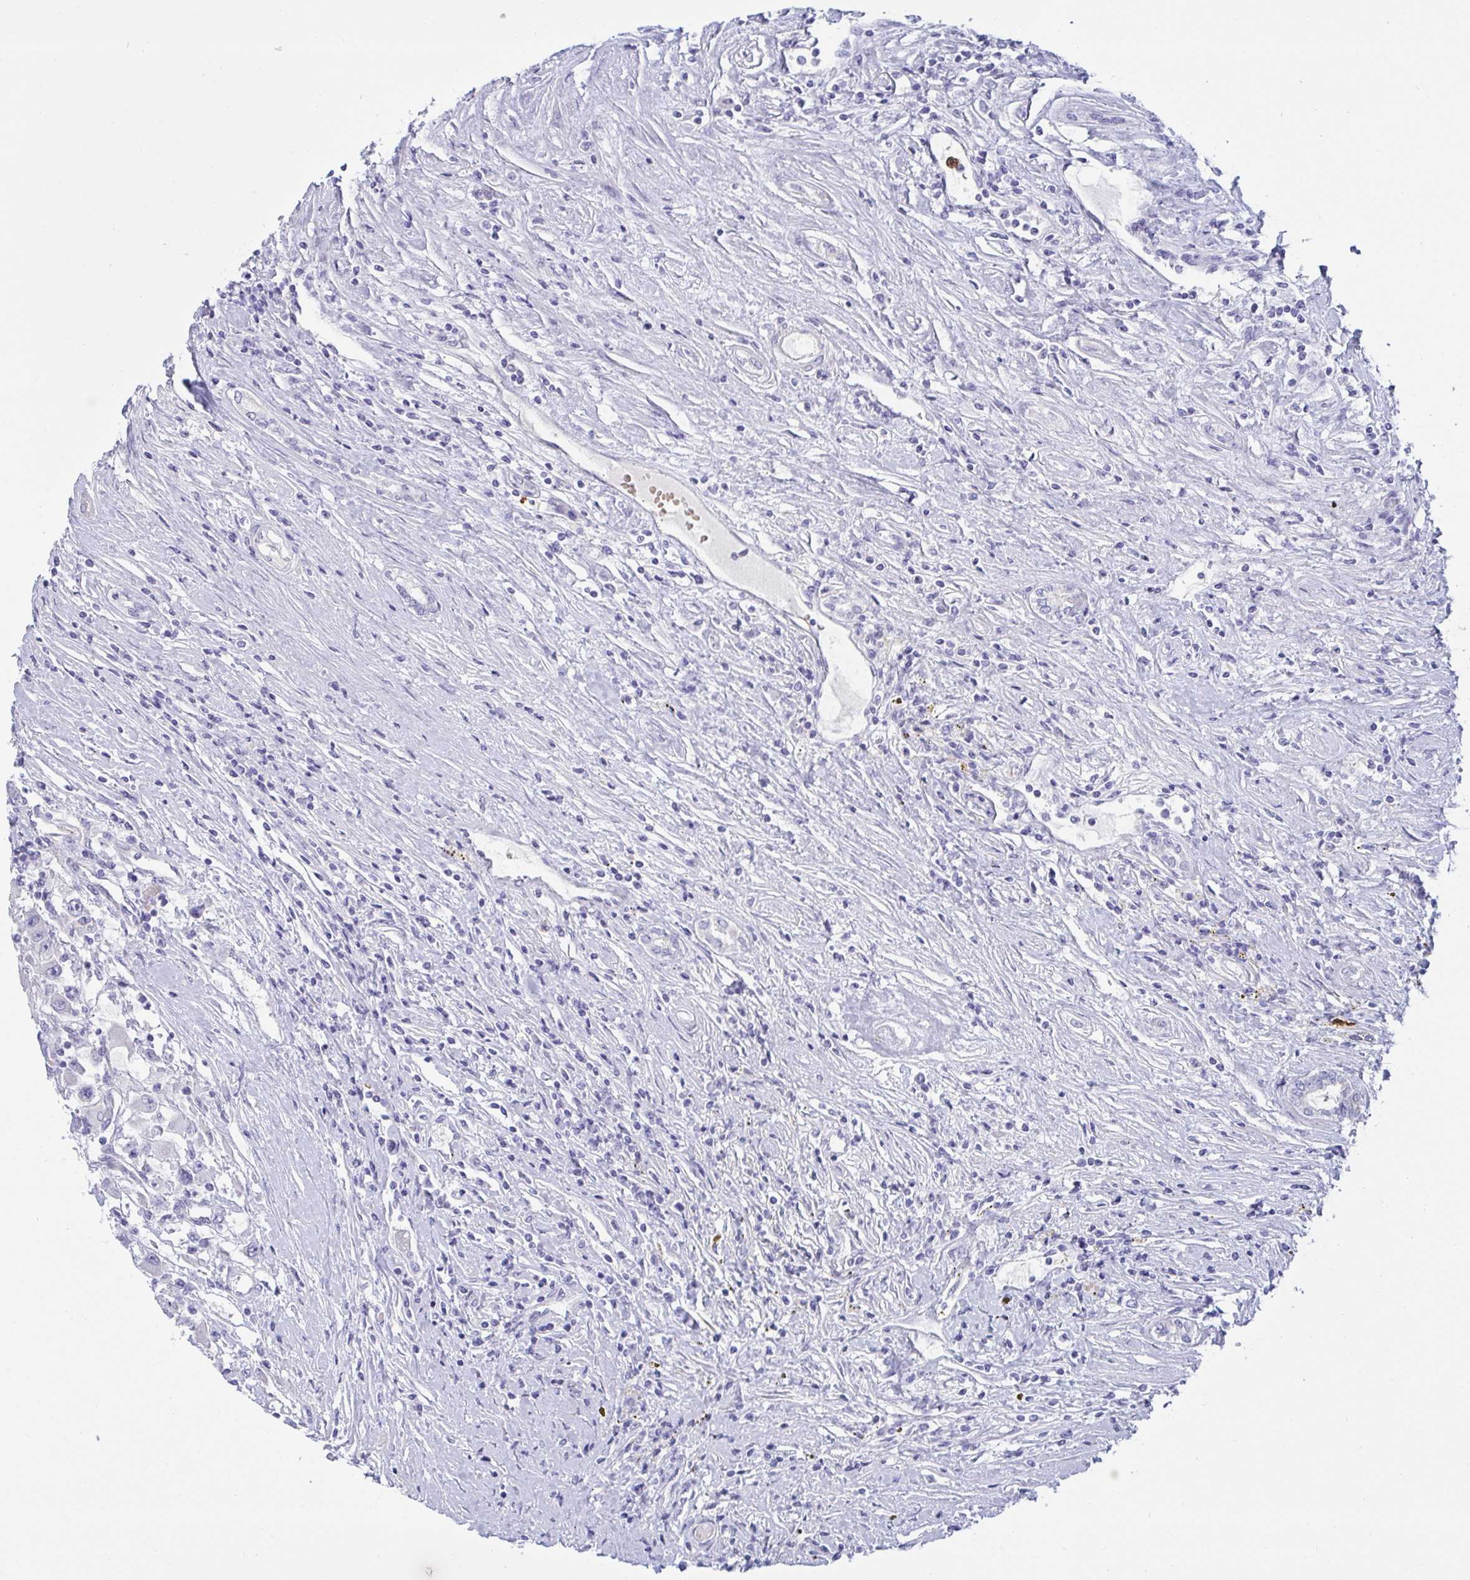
{"staining": {"intensity": "negative", "quantity": "none", "location": "none"}, "tissue": "renal cancer", "cell_type": "Tumor cells", "image_type": "cancer", "snomed": [{"axis": "morphology", "description": "Adenocarcinoma, NOS"}, {"axis": "topography", "description": "Kidney"}], "caption": "This is an IHC image of human renal adenocarcinoma. There is no staining in tumor cells.", "gene": "TAS2R38", "patient": {"sex": "female", "age": 67}}